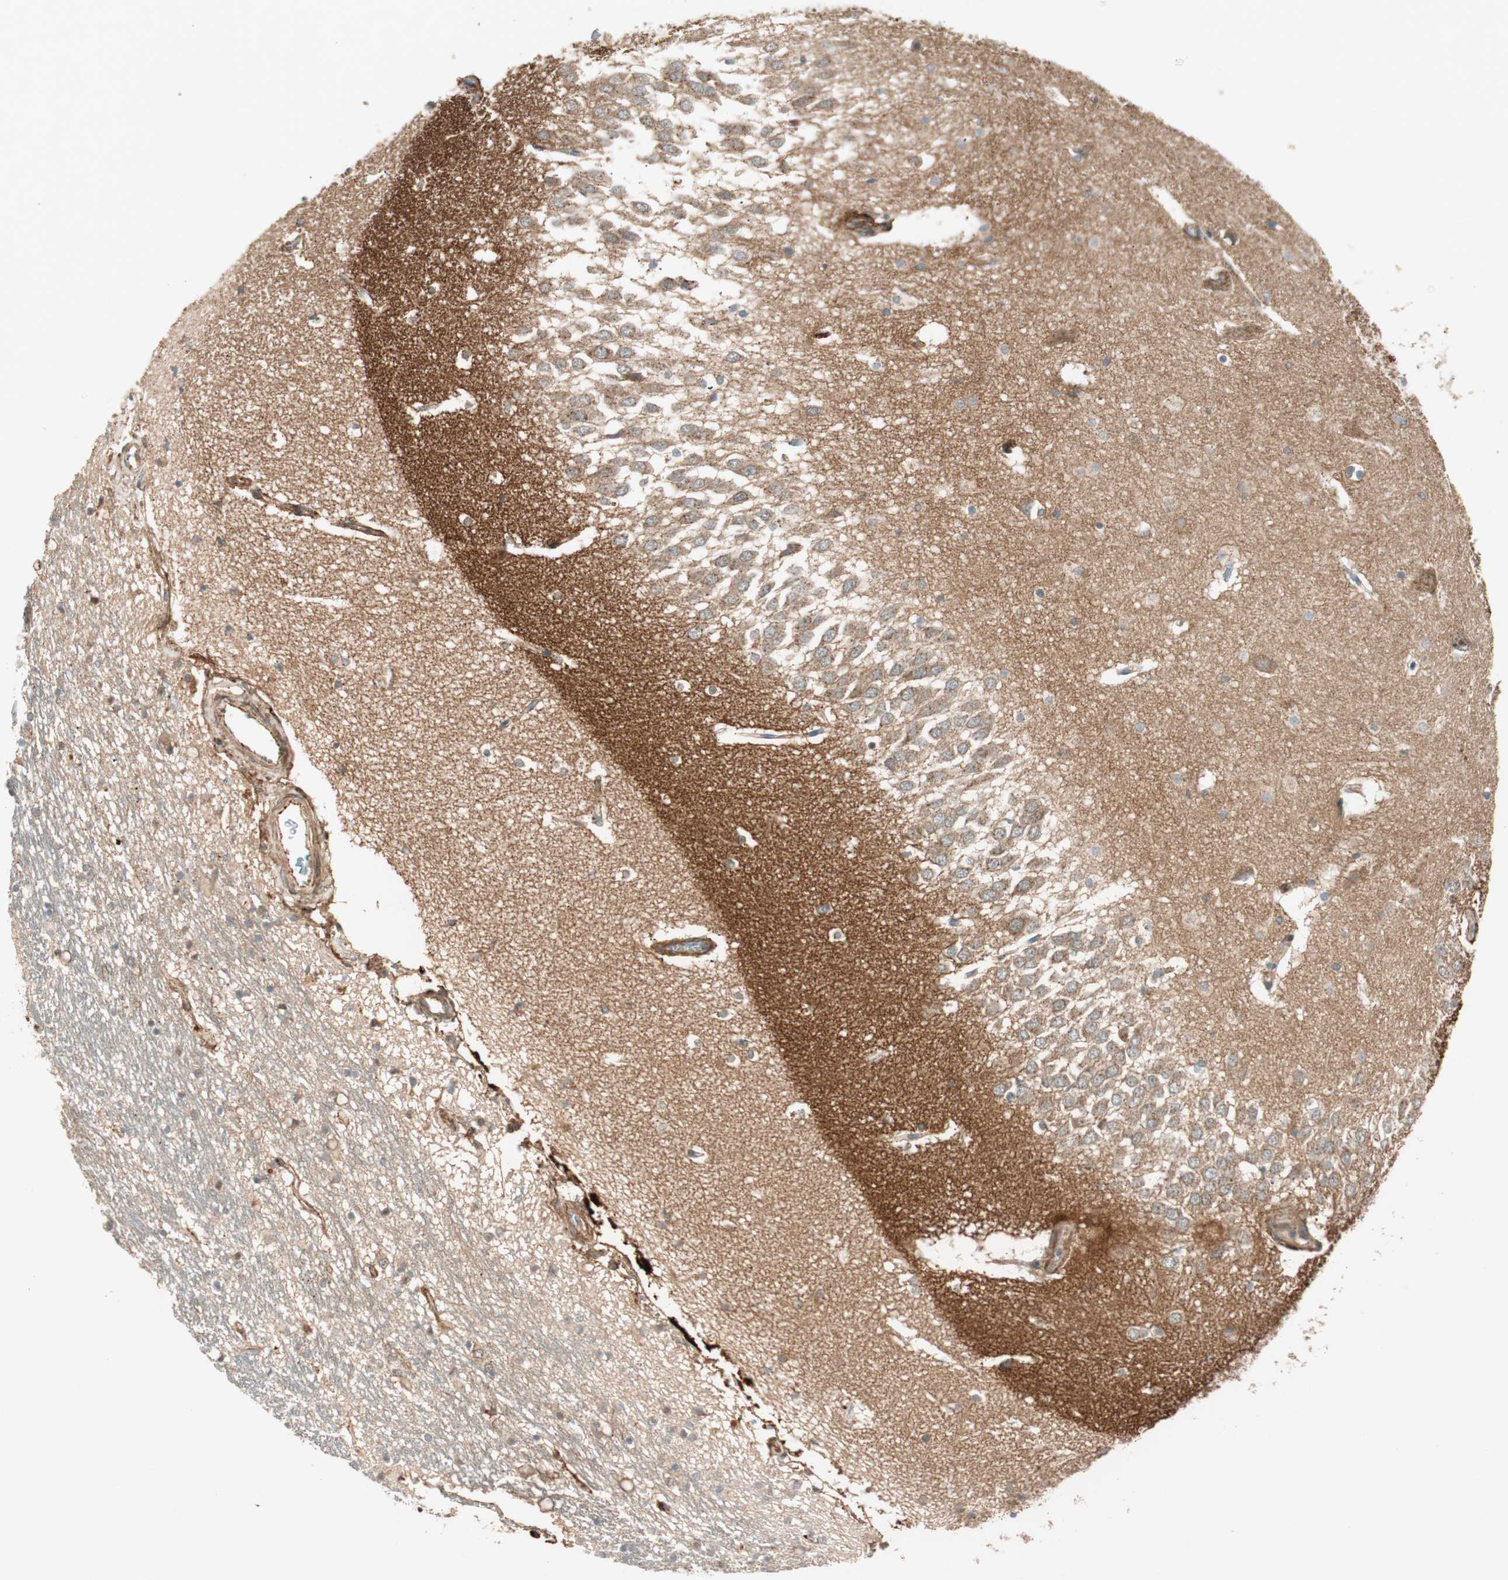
{"staining": {"intensity": "negative", "quantity": "none", "location": "none"}, "tissue": "hippocampus", "cell_type": "Glial cells", "image_type": "normal", "snomed": [{"axis": "morphology", "description": "Normal tissue, NOS"}, {"axis": "topography", "description": "Hippocampus"}], "caption": "Immunohistochemistry (IHC) photomicrograph of normal hippocampus stained for a protein (brown), which demonstrates no expression in glial cells. (Stains: DAB (3,3'-diaminobenzidine) immunohistochemistry with hematoxylin counter stain, Microscopy: brightfield microscopy at high magnification).", "gene": "EPHA6", "patient": {"sex": "male", "age": 45}}